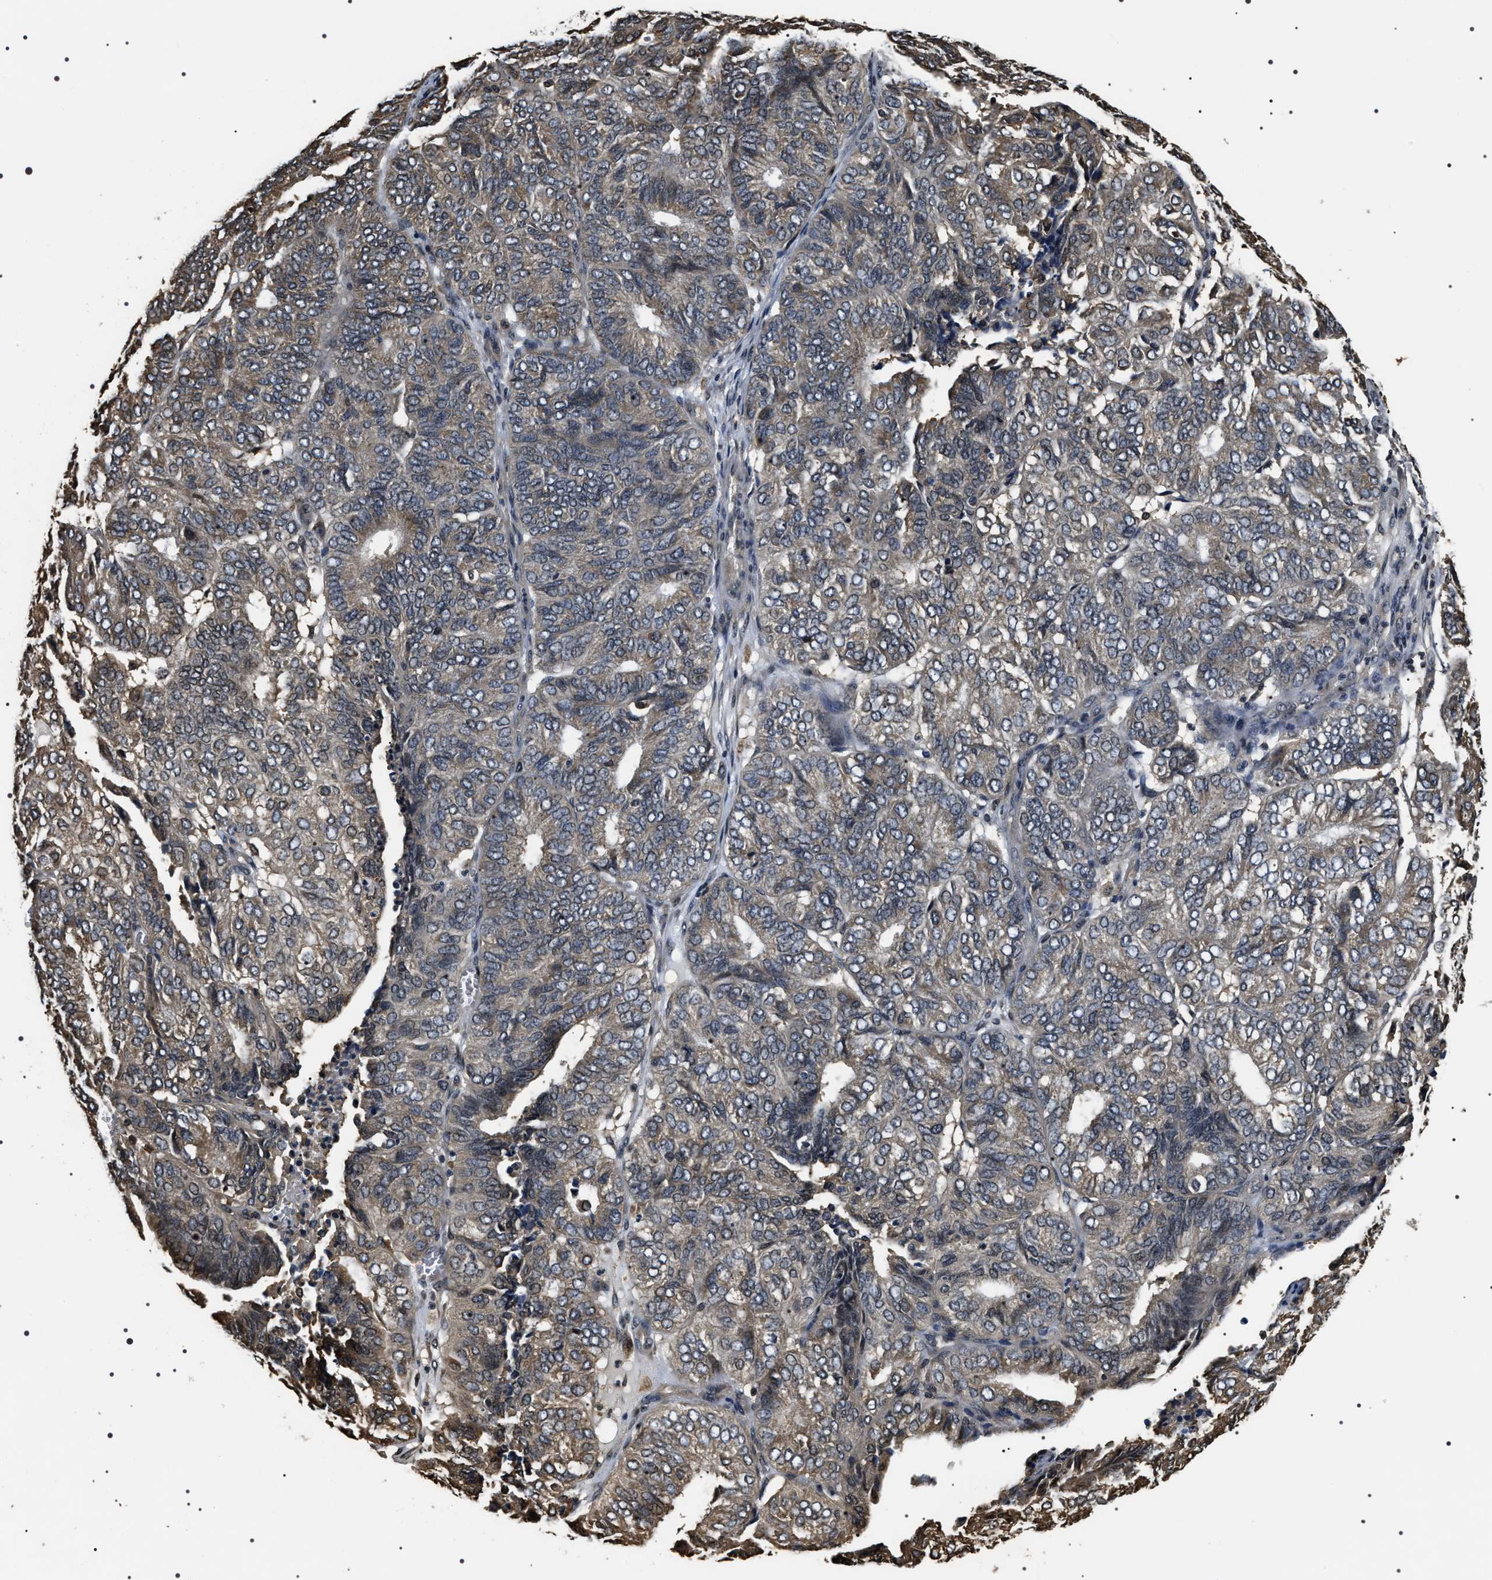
{"staining": {"intensity": "weak", "quantity": ">75%", "location": "cytoplasmic/membranous"}, "tissue": "endometrial cancer", "cell_type": "Tumor cells", "image_type": "cancer", "snomed": [{"axis": "morphology", "description": "Adenocarcinoma, NOS"}, {"axis": "topography", "description": "Uterus"}], "caption": "Human endometrial cancer (adenocarcinoma) stained with a protein marker demonstrates weak staining in tumor cells.", "gene": "ARHGAP22", "patient": {"sex": "female", "age": 60}}